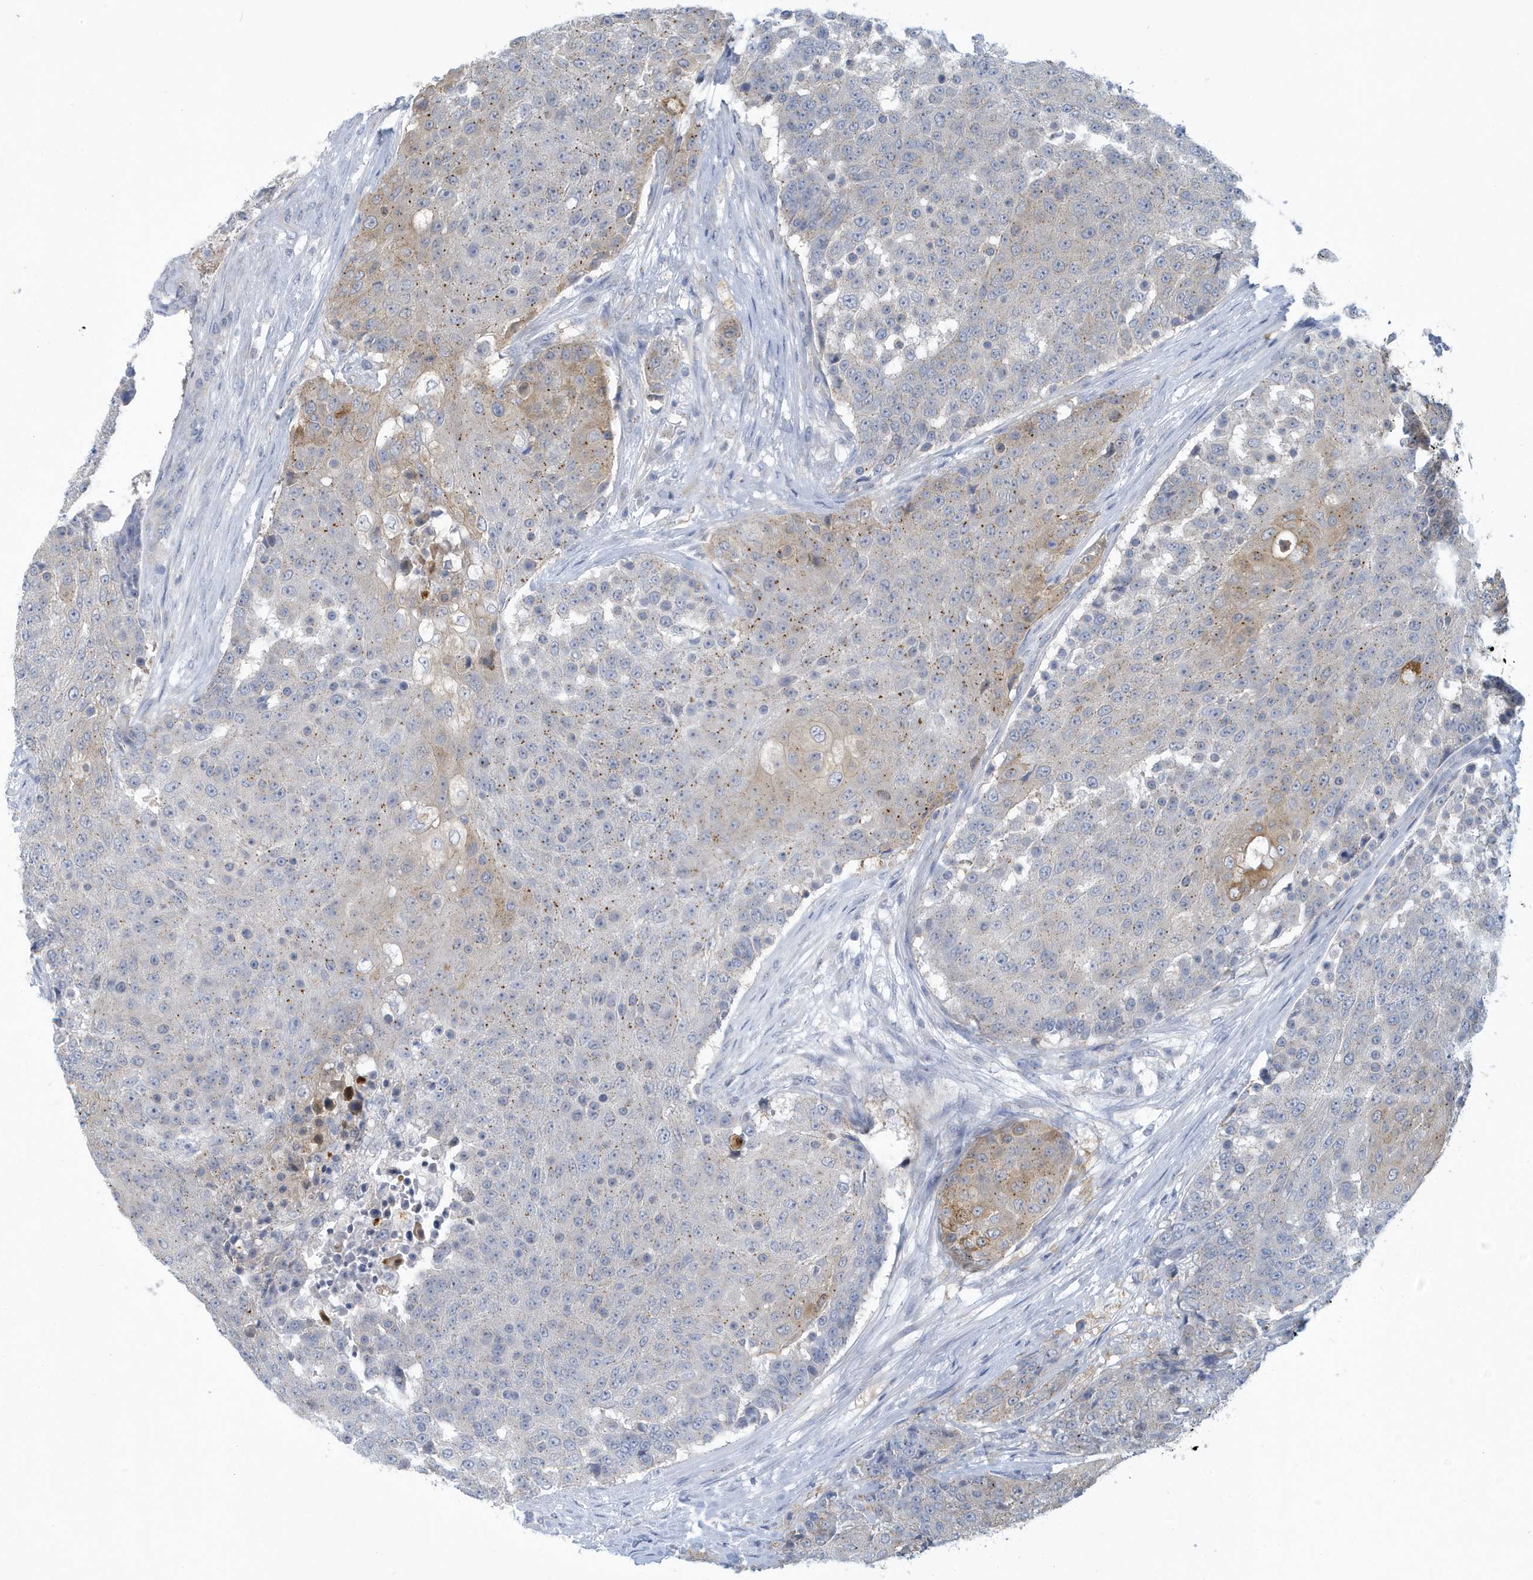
{"staining": {"intensity": "weak", "quantity": "<25%", "location": "cytoplasmic/membranous"}, "tissue": "urothelial cancer", "cell_type": "Tumor cells", "image_type": "cancer", "snomed": [{"axis": "morphology", "description": "Urothelial carcinoma, High grade"}, {"axis": "topography", "description": "Urinary bladder"}], "caption": "Micrograph shows no protein expression in tumor cells of urothelial carcinoma (high-grade) tissue.", "gene": "VTA1", "patient": {"sex": "female", "age": 63}}